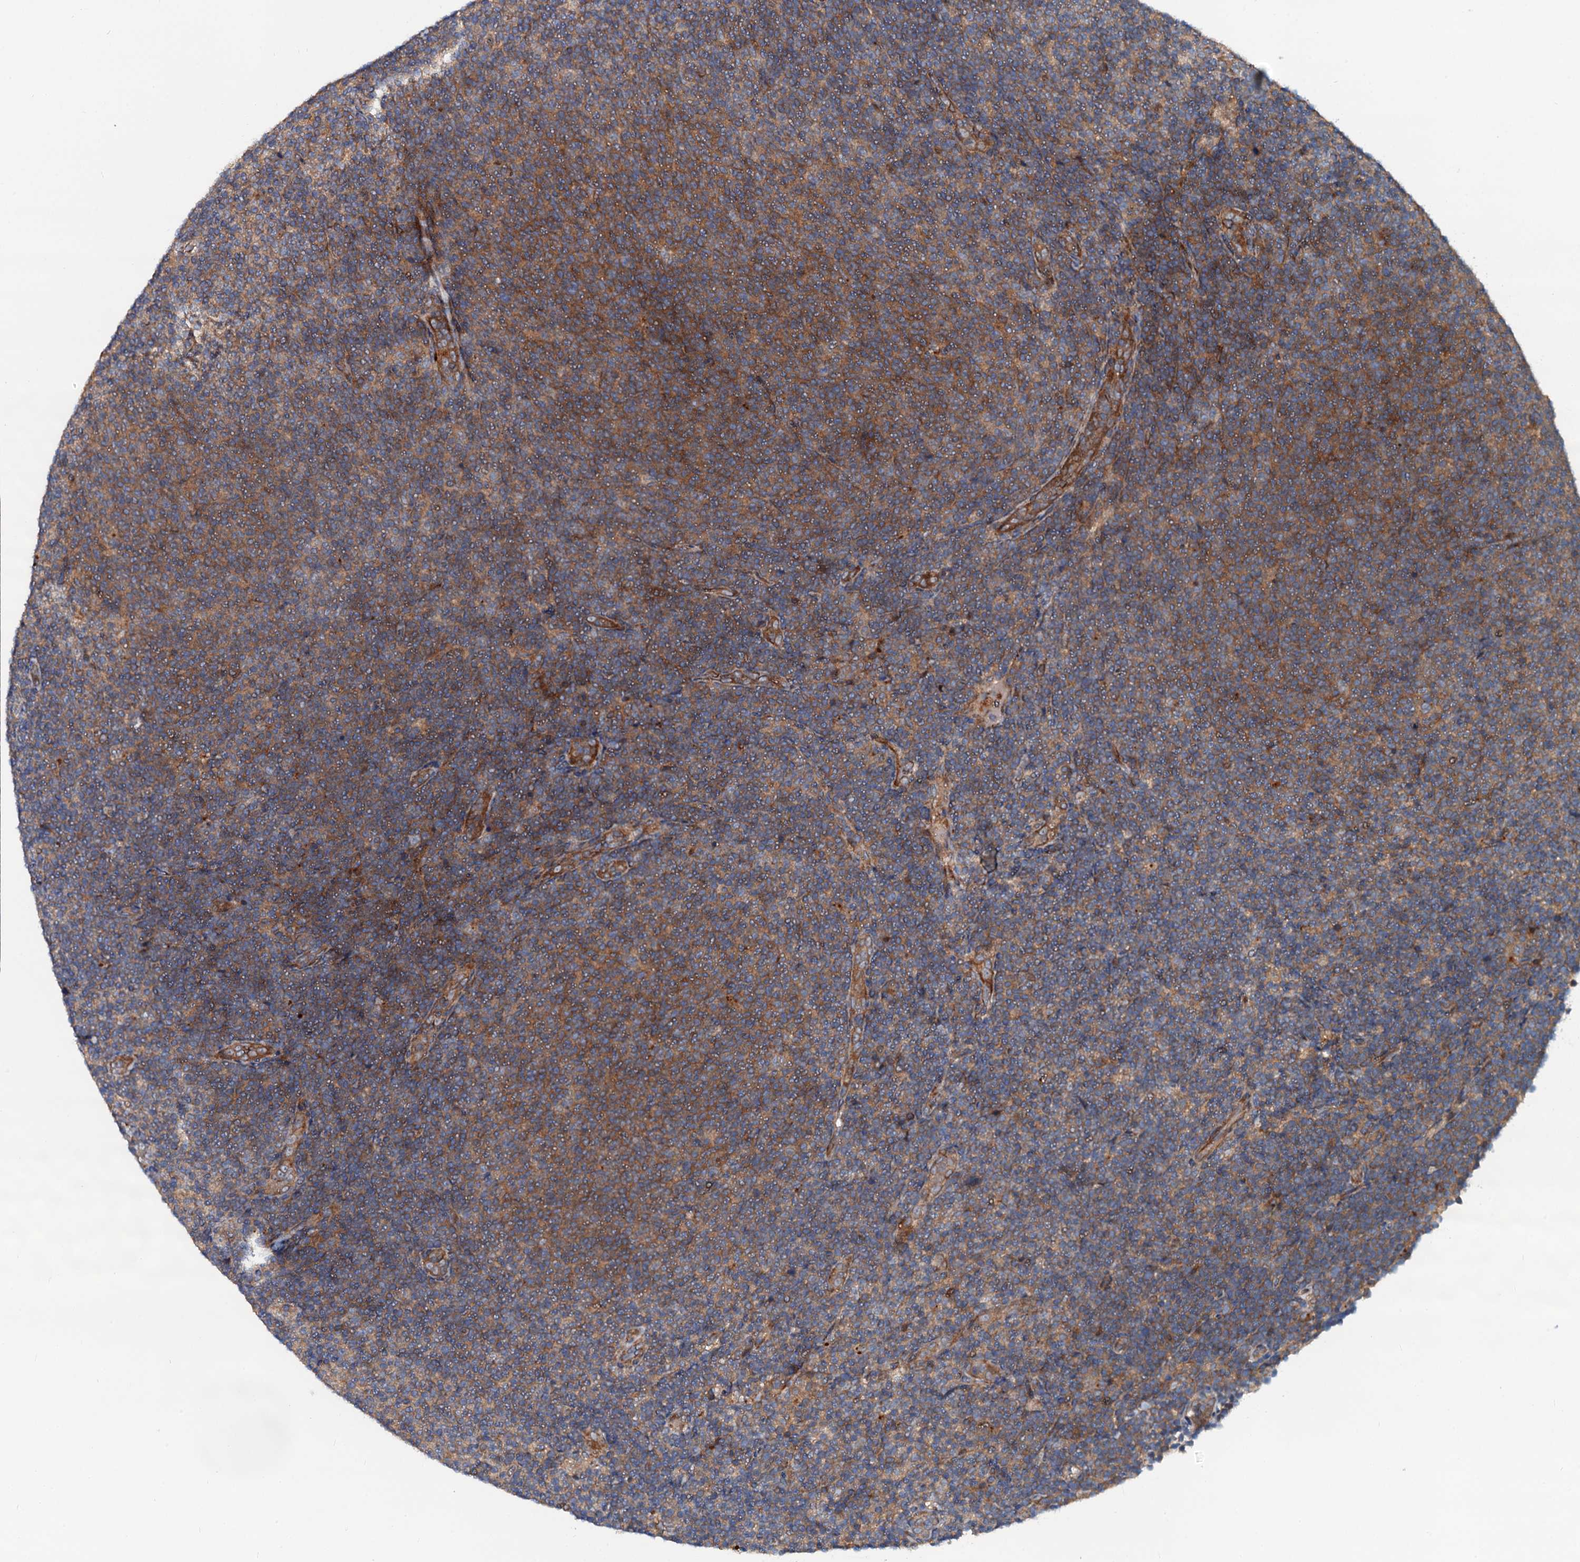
{"staining": {"intensity": "moderate", "quantity": ">75%", "location": "cytoplasmic/membranous"}, "tissue": "lymphoma", "cell_type": "Tumor cells", "image_type": "cancer", "snomed": [{"axis": "morphology", "description": "Malignant lymphoma, non-Hodgkin's type, Low grade"}, {"axis": "topography", "description": "Lymph node"}], "caption": "Low-grade malignant lymphoma, non-Hodgkin's type stained with a protein marker displays moderate staining in tumor cells.", "gene": "EFL1", "patient": {"sex": "male", "age": 66}}